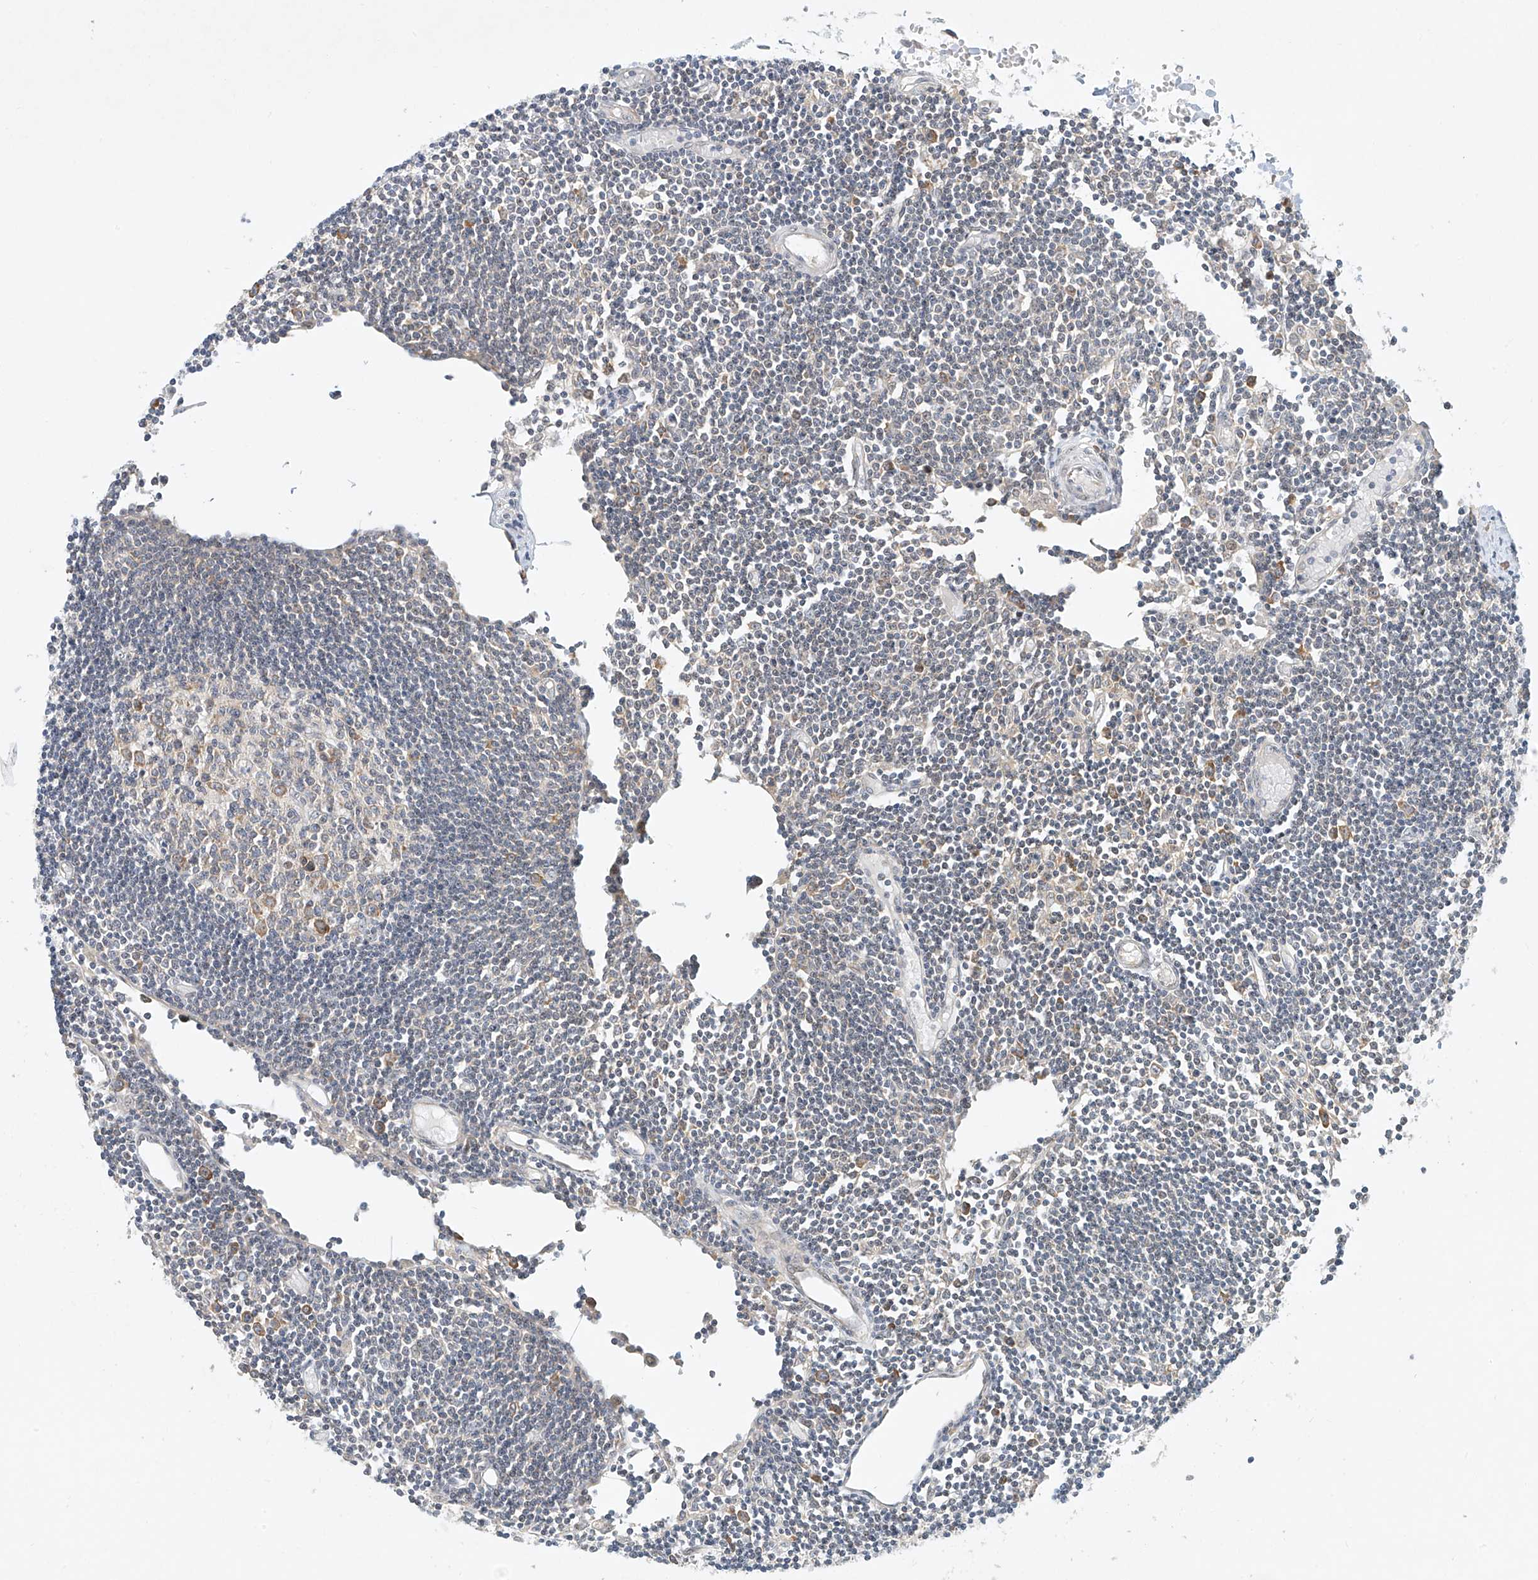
{"staining": {"intensity": "weak", "quantity": "<25%", "location": "cytoplasmic/membranous"}, "tissue": "lymph node", "cell_type": "Germinal center cells", "image_type": "normal", "snomed": [{"axis": "morphology", "description": "Normal tissue, NOS"}, {"axis": "topography", "description": "Lymph node"}], "caption": "IHC of unremarkable lymph node displays no staining in germinal center cells.", "gene": "TASP1", "patient": {"sex": "female", "age": 11}}